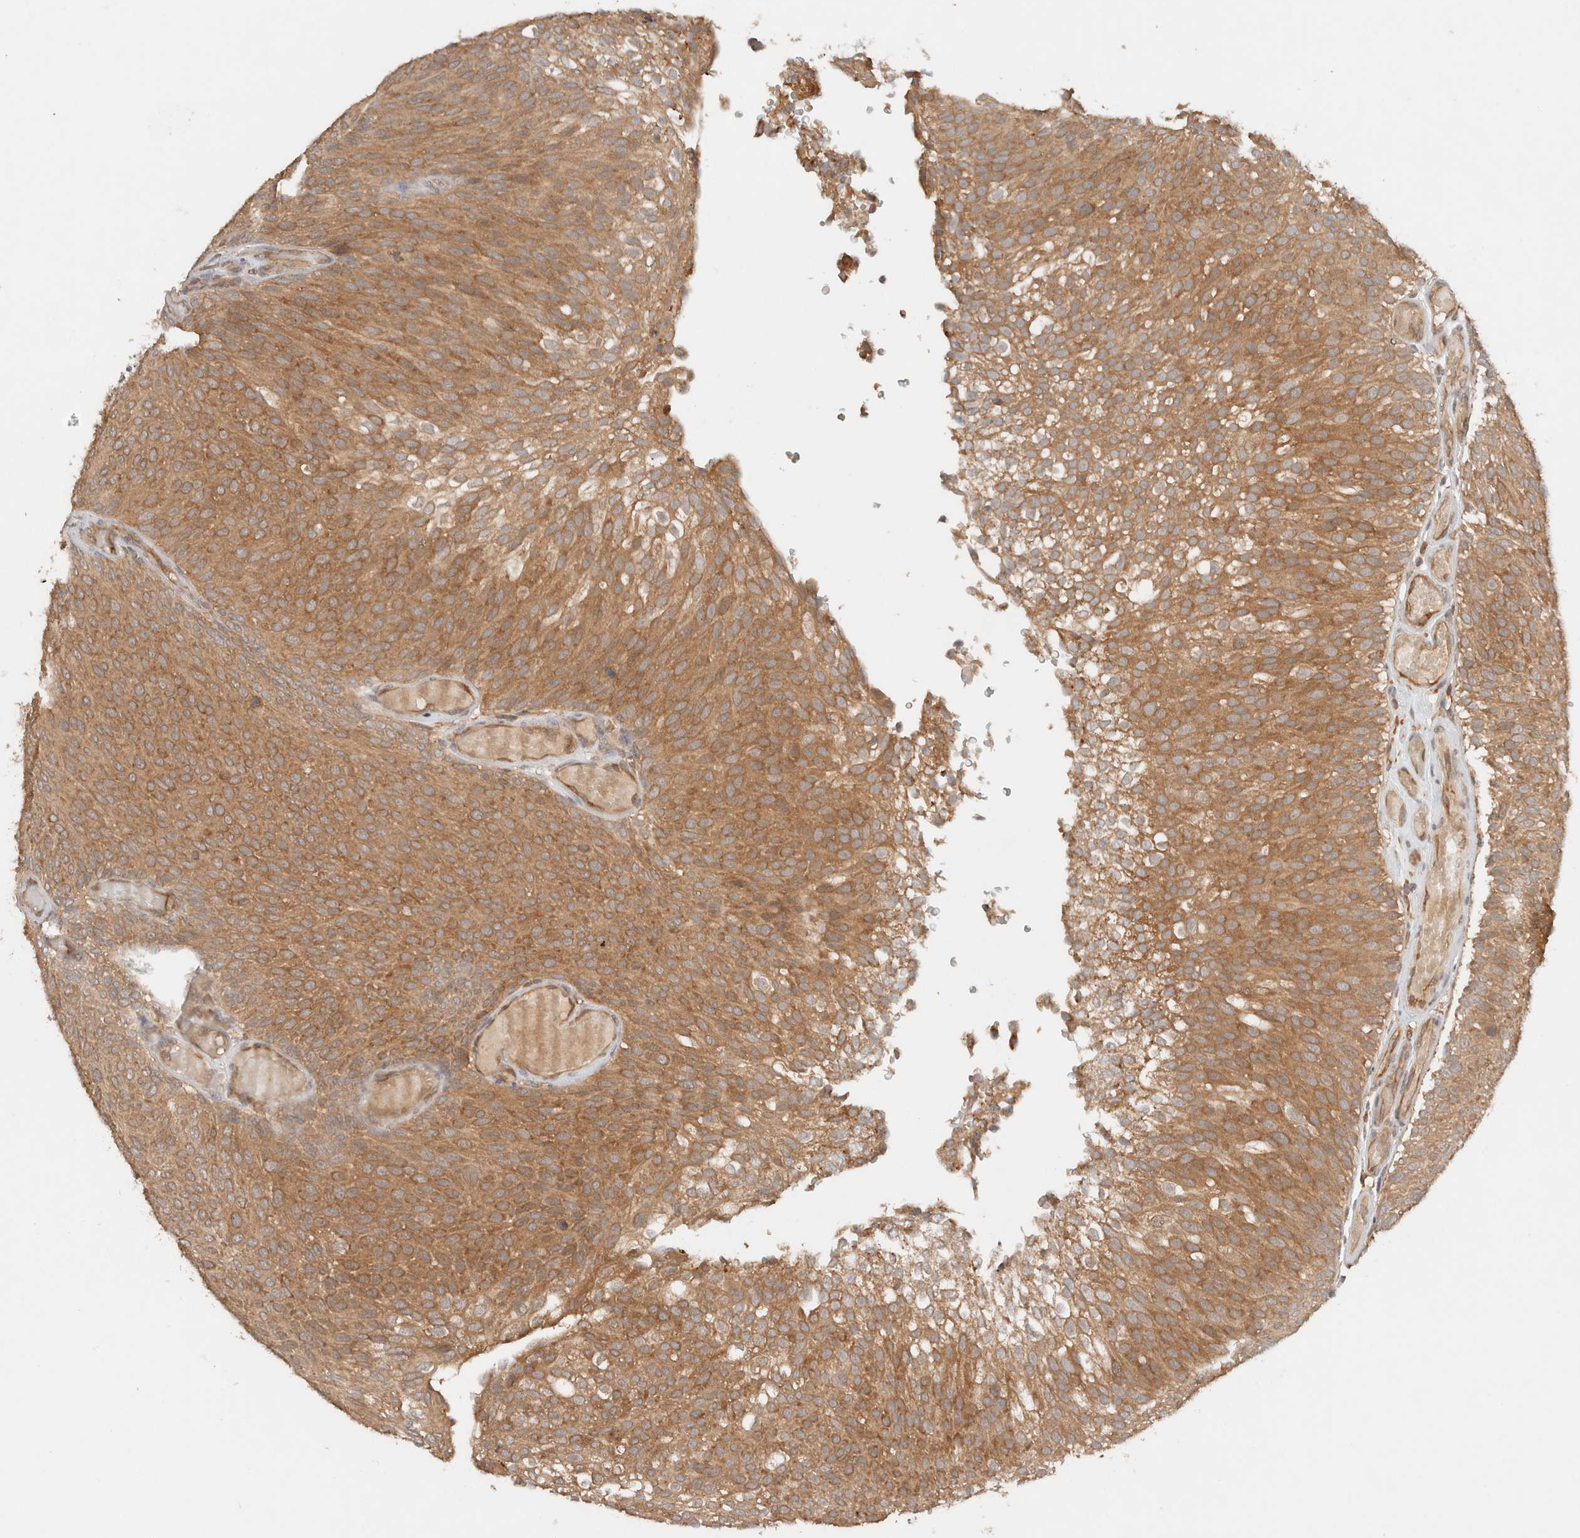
{"staining": {"intensity": "moderate", "quantity": ">75%", "location": "cytoplasmic/membranous"}, "tissue": "urothelial cancer", "cell_type": "Tumor cells", "image_type": "cancer", "snomed": [{"axis": "morphology", "description": "Urothelial carcinoma, Low grade"}, {"axis": "topography", "description": "Urinary bladder"}], "caption": "Immunohistochemical staining of urothelial cancer exhibits medium levels of moderate cytoplasmic/membranous protein staining in about >75% of tumor cells.", "gene": "ARFGEF2", "patient": {"sex": "male", "age": 78}}